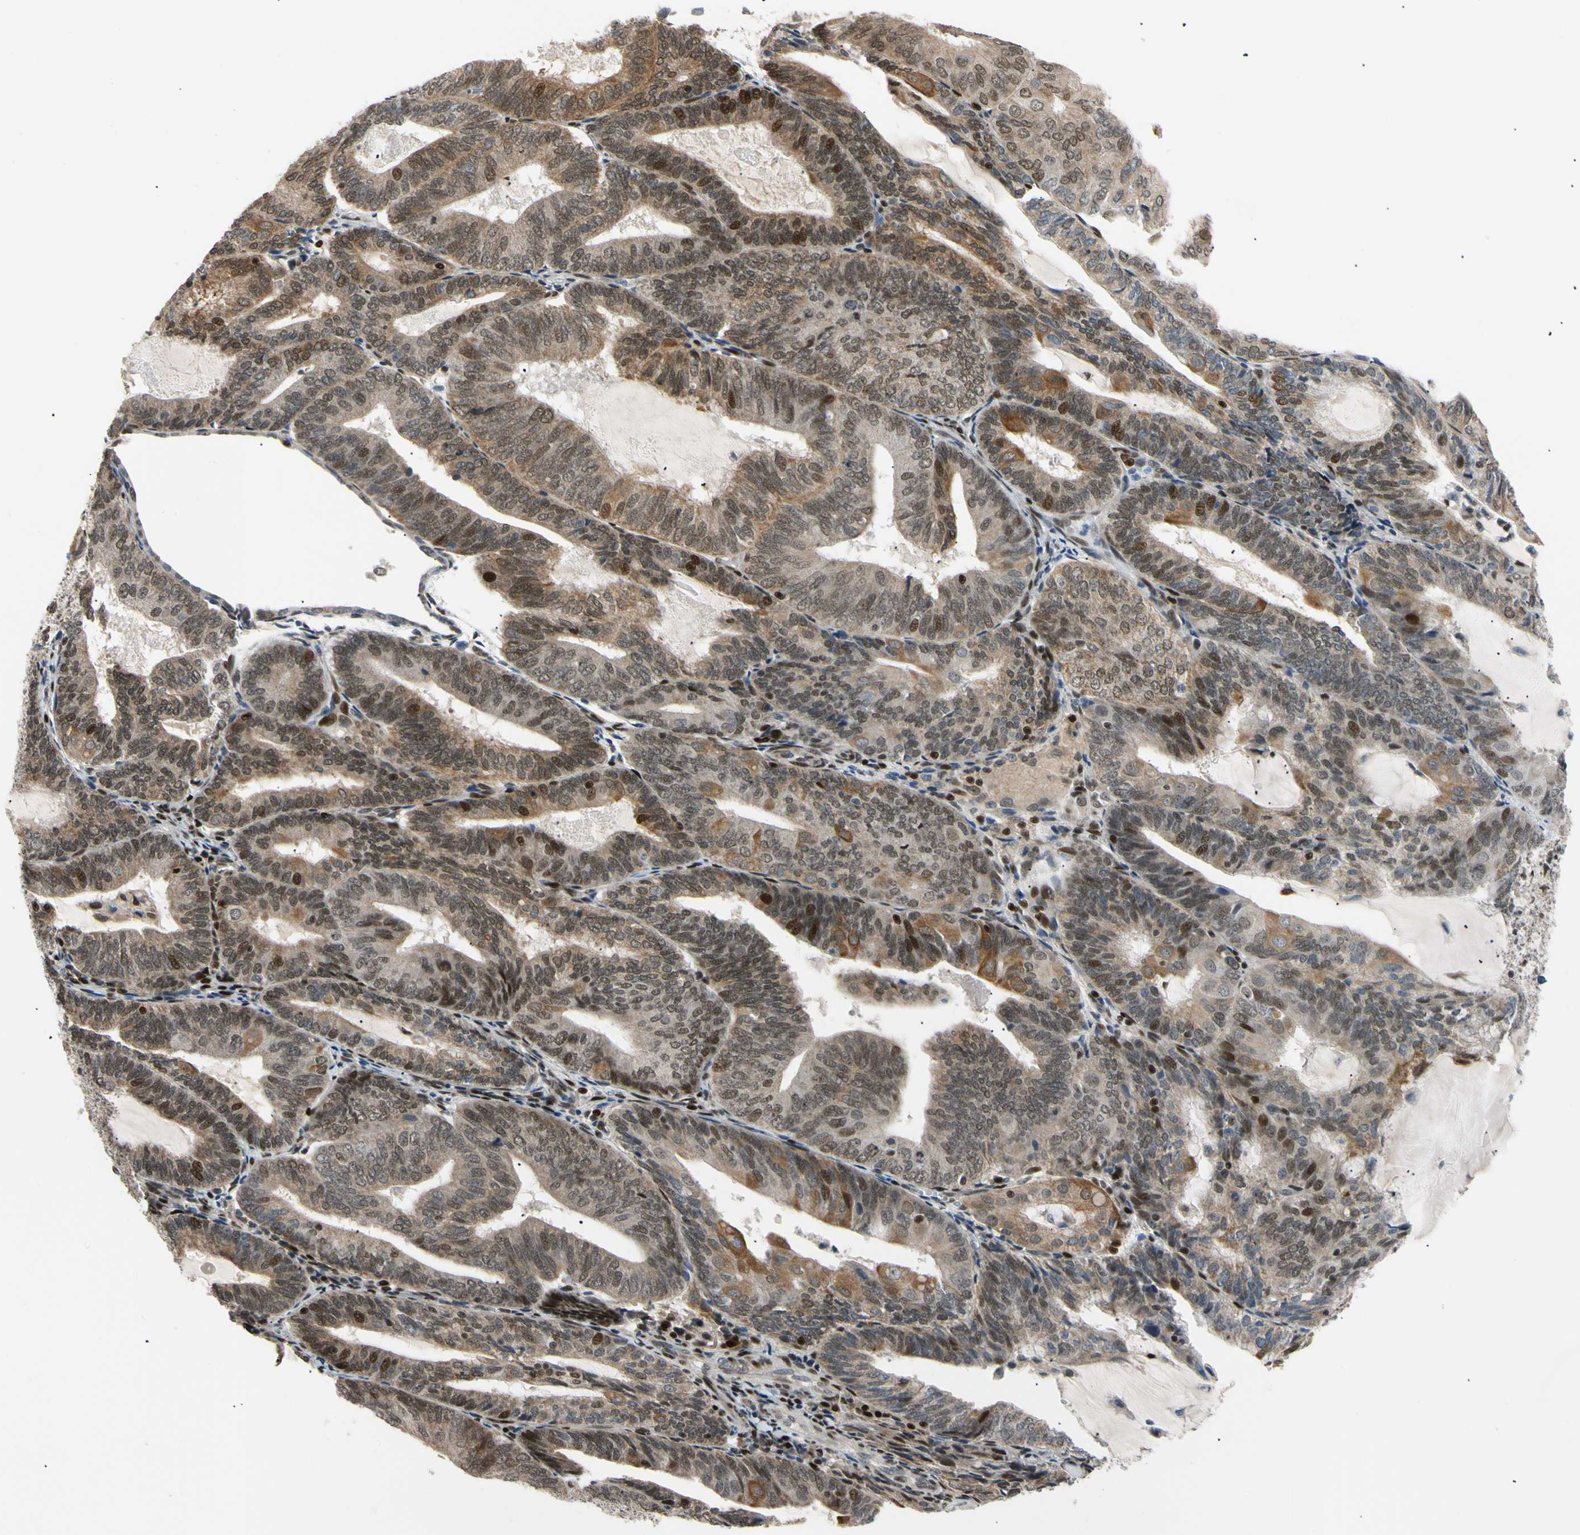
{"staining": {"intensity": "moderate", "quantity": "25%-75%", "location": "cytoplasmic/membranous,nuclear"}, "tissue": "endometrial cancer", "cell_type": "Tumor cells", "image_type": "cancer", "snomed": [{"axis": "morphology", "description": "Adenocarcinoma, NOS"}, {"axis": "topography", "description": "Endometrium"}], "caption": "Immunohistochemical staining of human endometrial adenocarcinoma demonstrates medium levels of moderate cytoplasmic/membranous and nuclear protein expression in about 25%-75% of tumor cells.", "gene": "E2F1", "patient": {"sex": "female", "age": 81}}